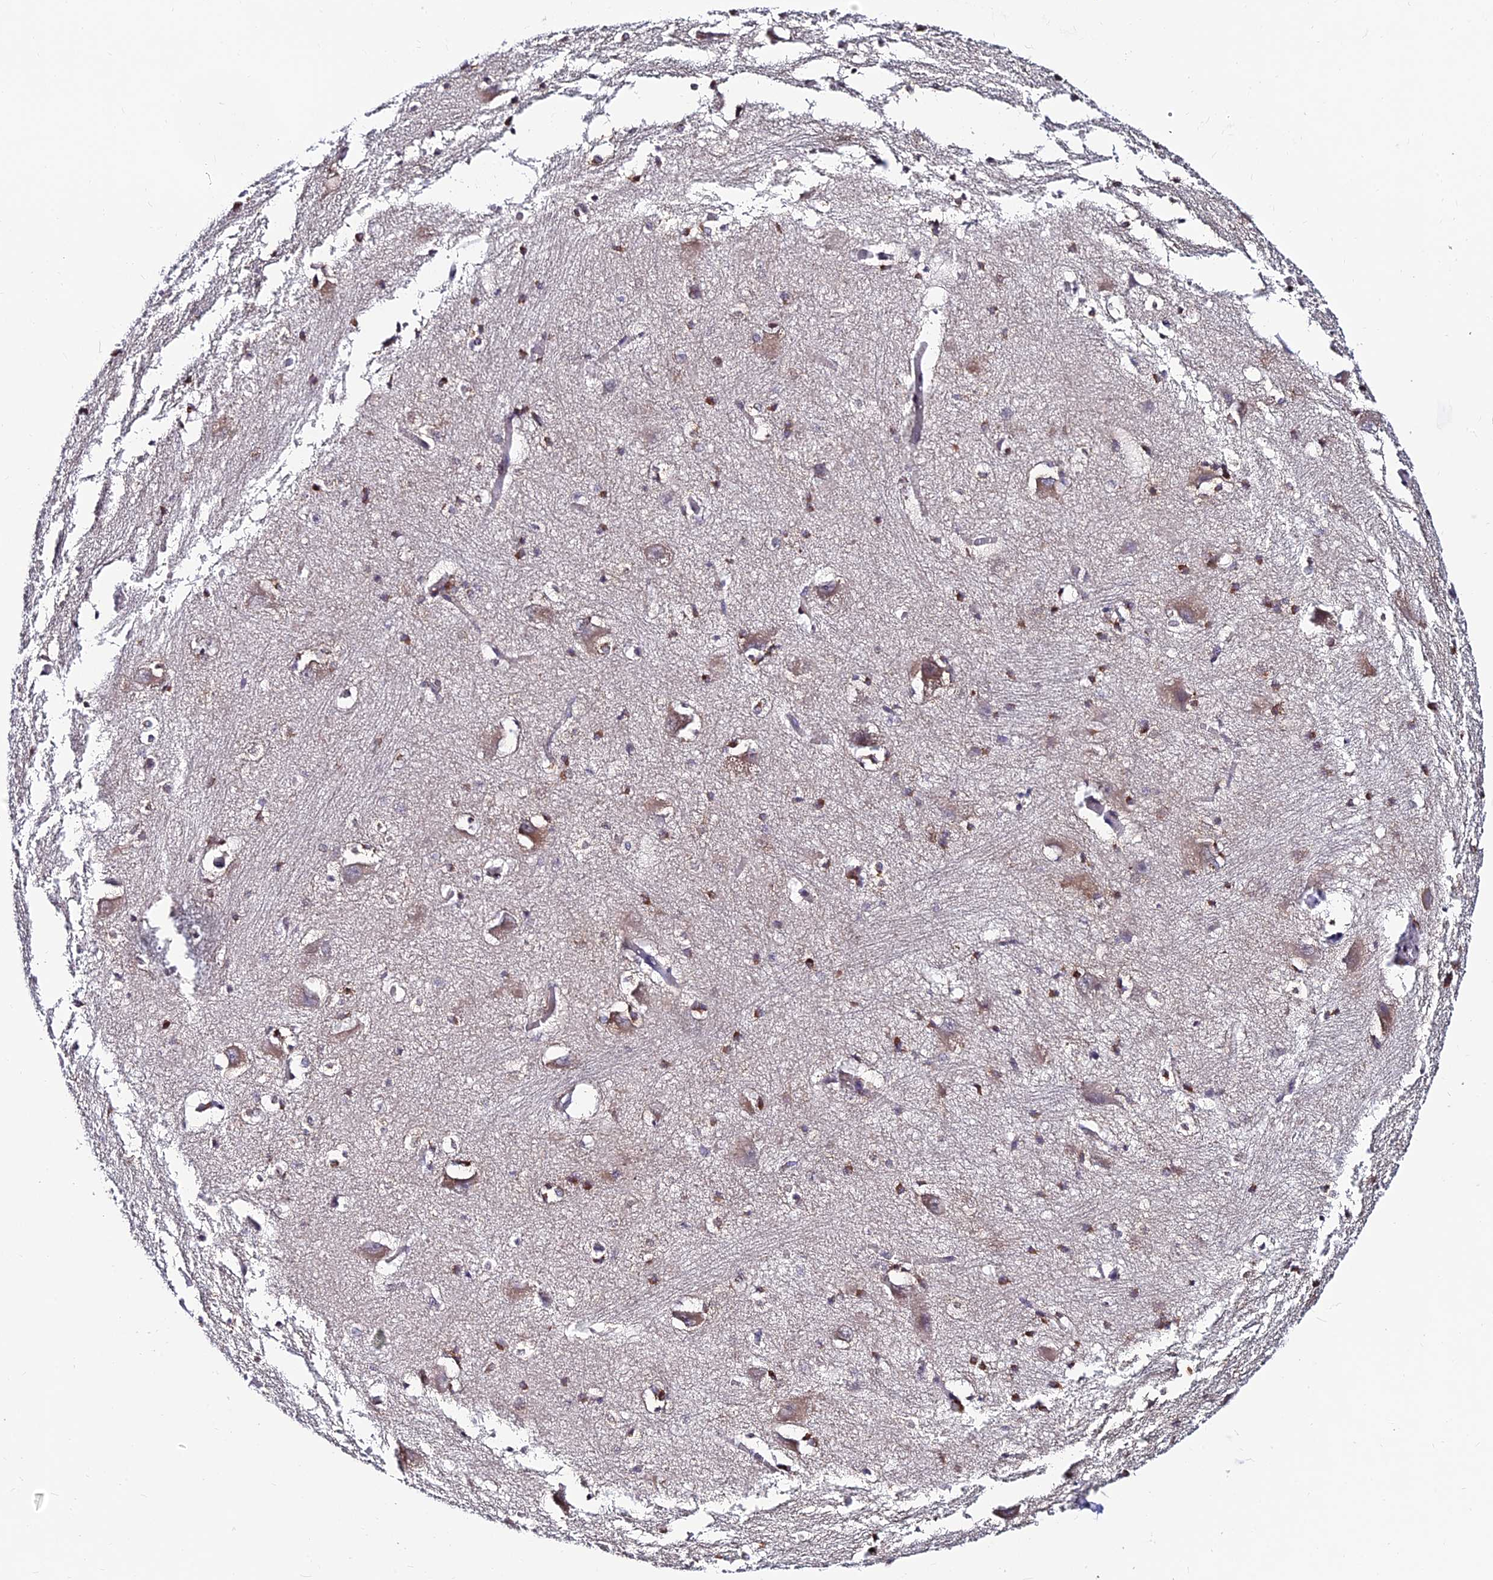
{"staining": {"intensity": "moderate", "quantity": "25%-75%", "location": "cytoplasmic/membranous"}, "tissue": "caudate", "cell_type": "Glial cells", "image_type": "normal", "snomed": [{"axis": "morphology", "description": "Normal tissue, NOS"}, {"axis": "topography", "description": "Lateral ventricle wall"}], "caption": "Moderate cytoplasmic/membranous expression for a protein is appreciated in approximately 25%-75% of glial cells of benign caudate using immunohistochemistry (IHC).", "gene": "CDNF", "patient": {"sex": "male", "age": 37}}